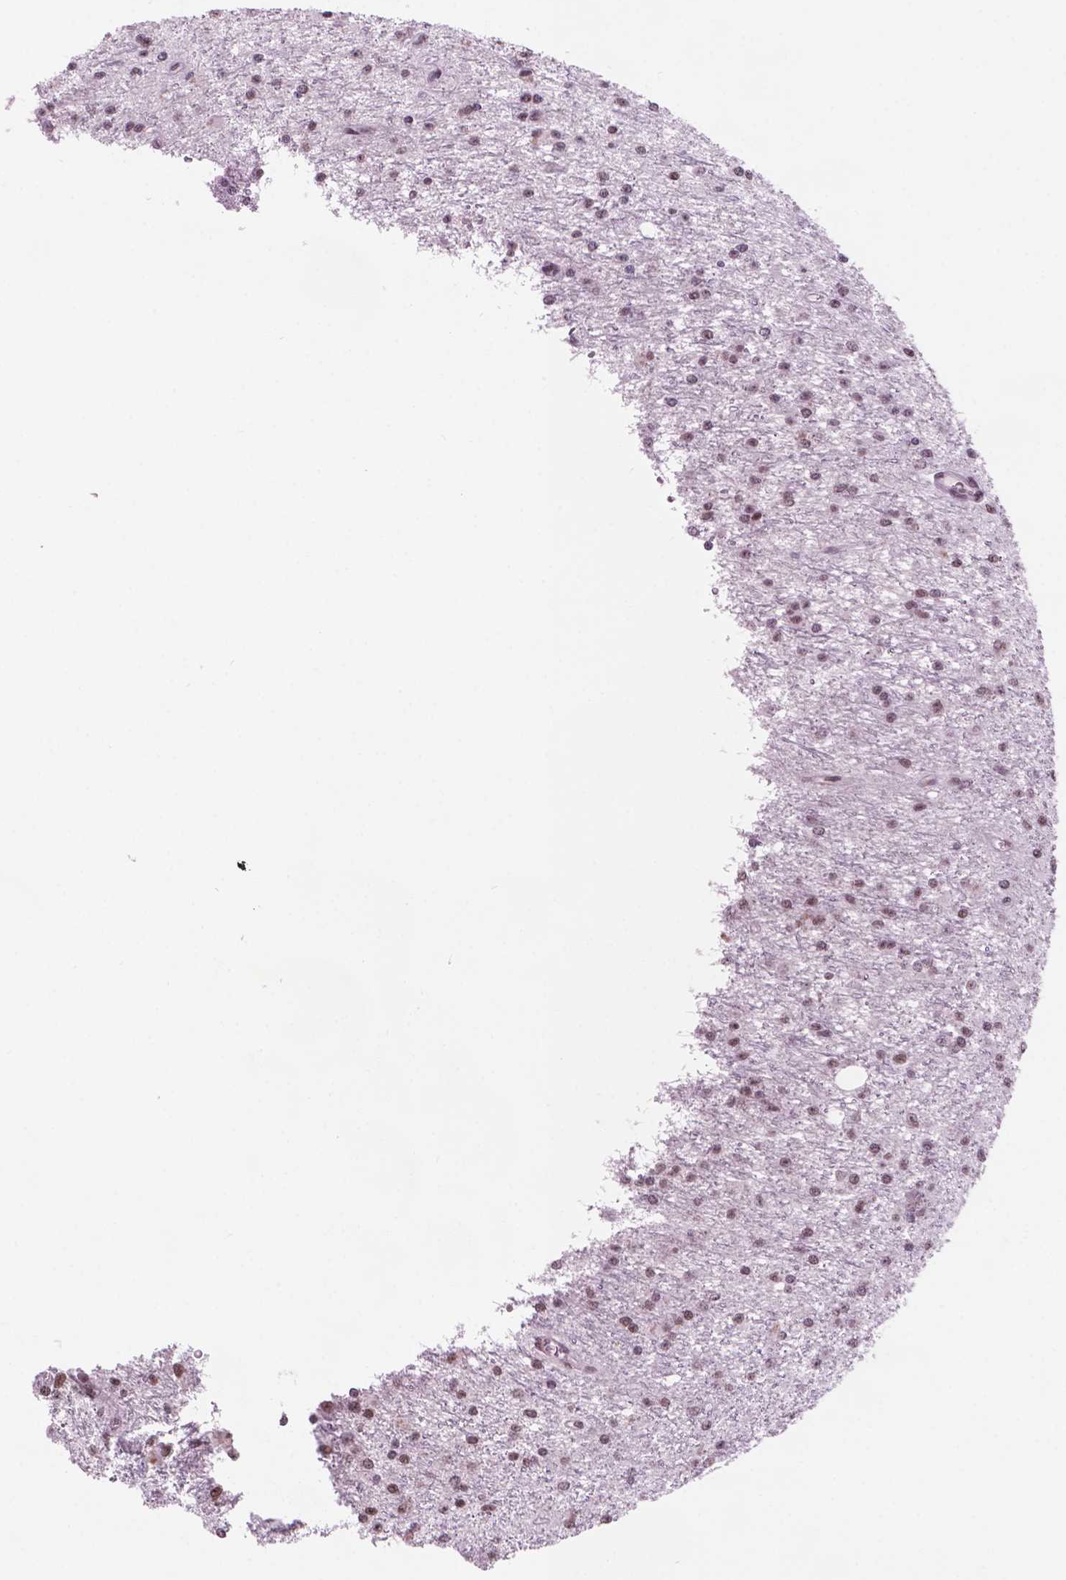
{"staining": {"intensity": "moderate", "quantity": ">75%", "location": "nuclear"}, "tissue": "glioma", "cell_type": "Tumor cells", "image_type": "cancer", "snomed": [{"axis": "morphology", "description": "Glioma, malignant, Low grade"}, {"axis": "topography", "description": "Brain"}], "caption": "Human glioma stained with a protein marker exhibits moderate staining in tumor cells.", "gene": "POLR2E", "patient": {"sex": "female", "age": 45}}